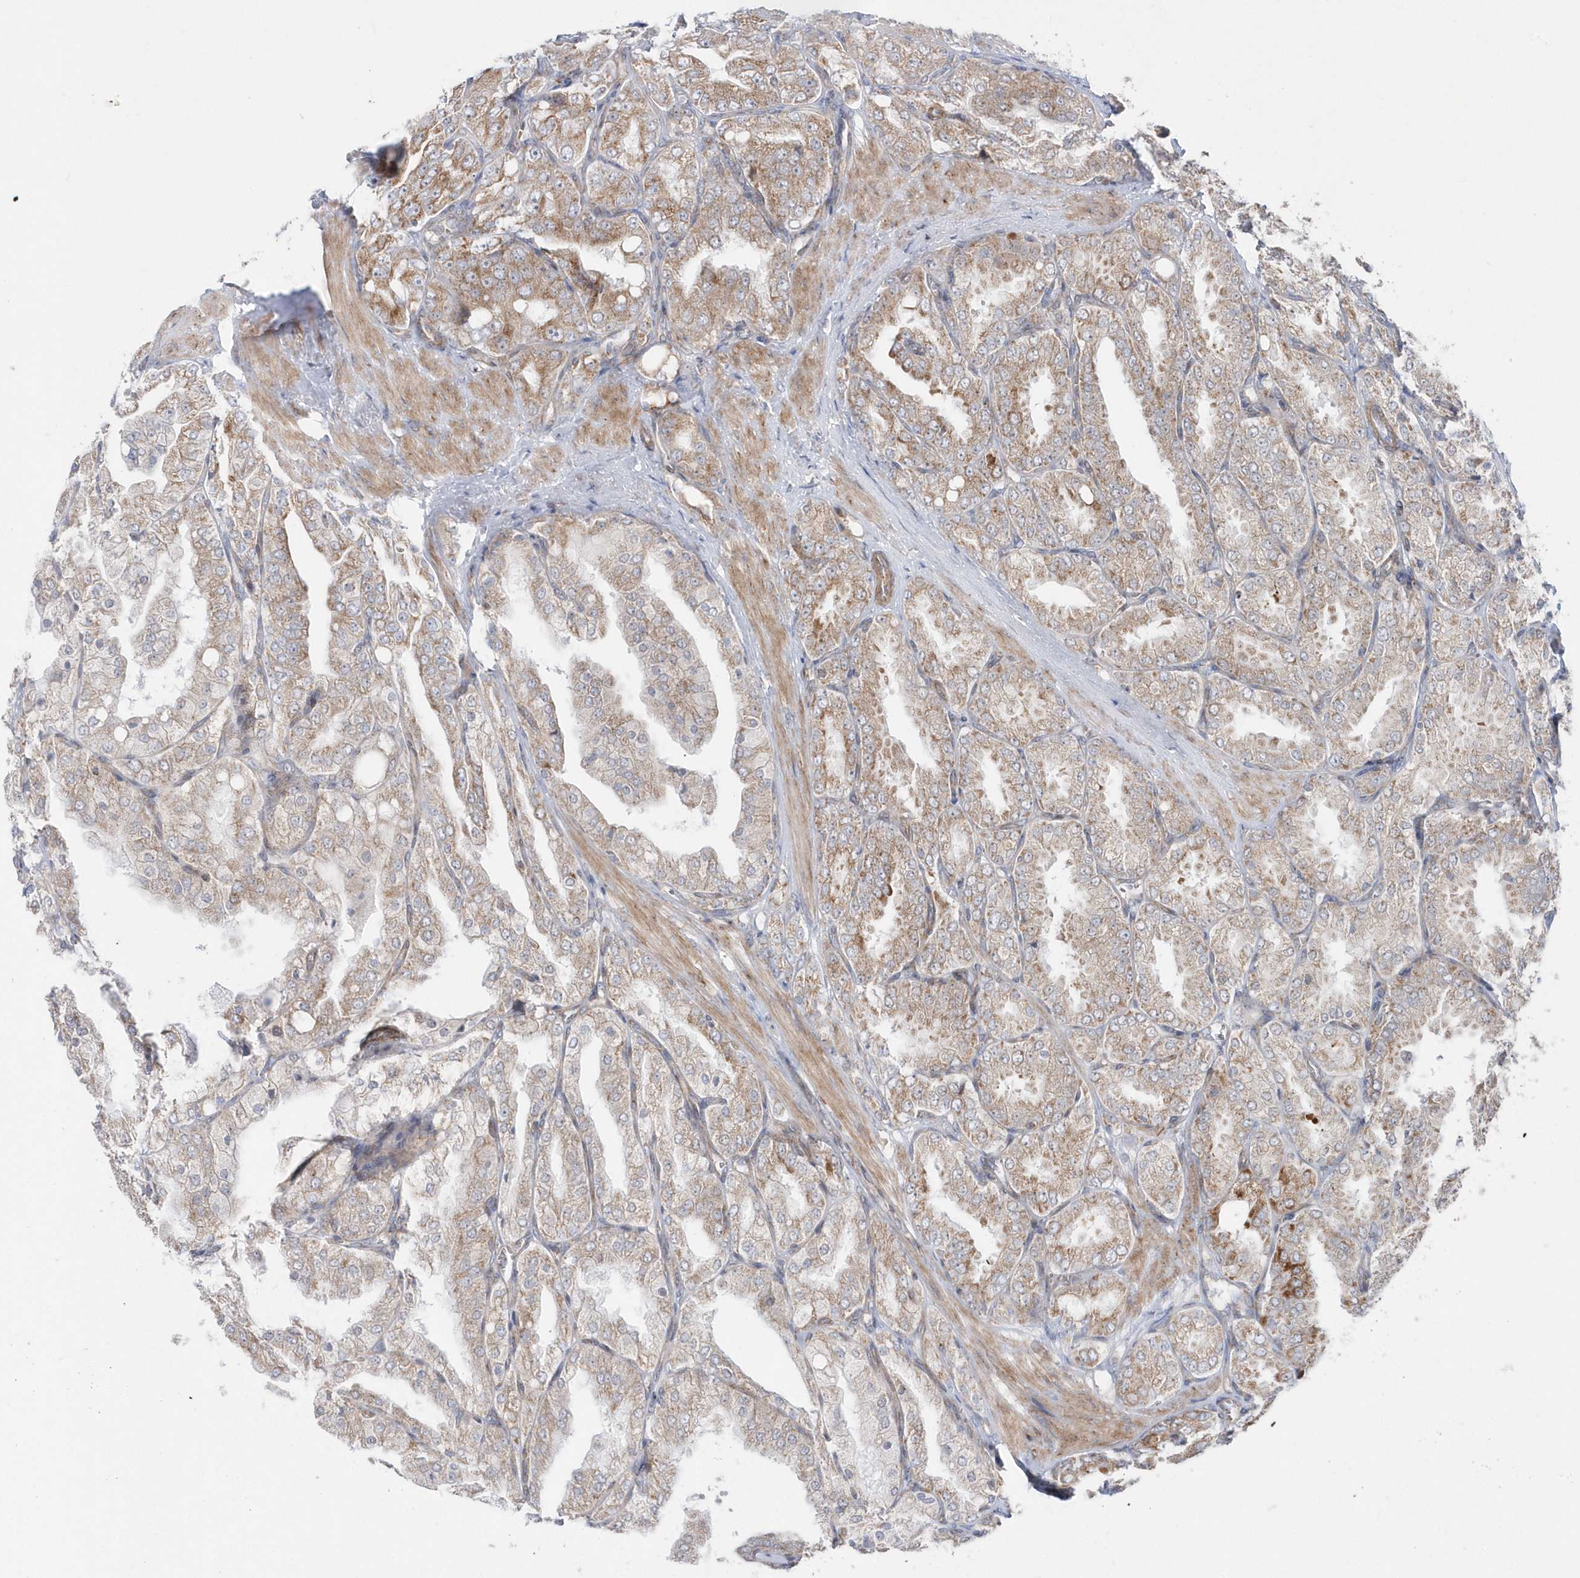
{"staining": {"intensity": "moderate", "quantity": ">75%", "location": "cytoplasmic/membranous"}, "tissue": "prostate cancer", "cell_type": "Tumor cells", "image_type": "cancer", "snomed": [{"axis": "morphology", "description": "Adenocarcinoma, High grade"}, {"axis": "topography", "description": "Prostate"}], "caption": "Prostate cancer stained for a protein (brown) shows moderate cytoplasmic/membranous positive expression in approximately >75% of tumor cells.", "gene": "OPA1", "patient": {"sex": "male", "age": 50}}